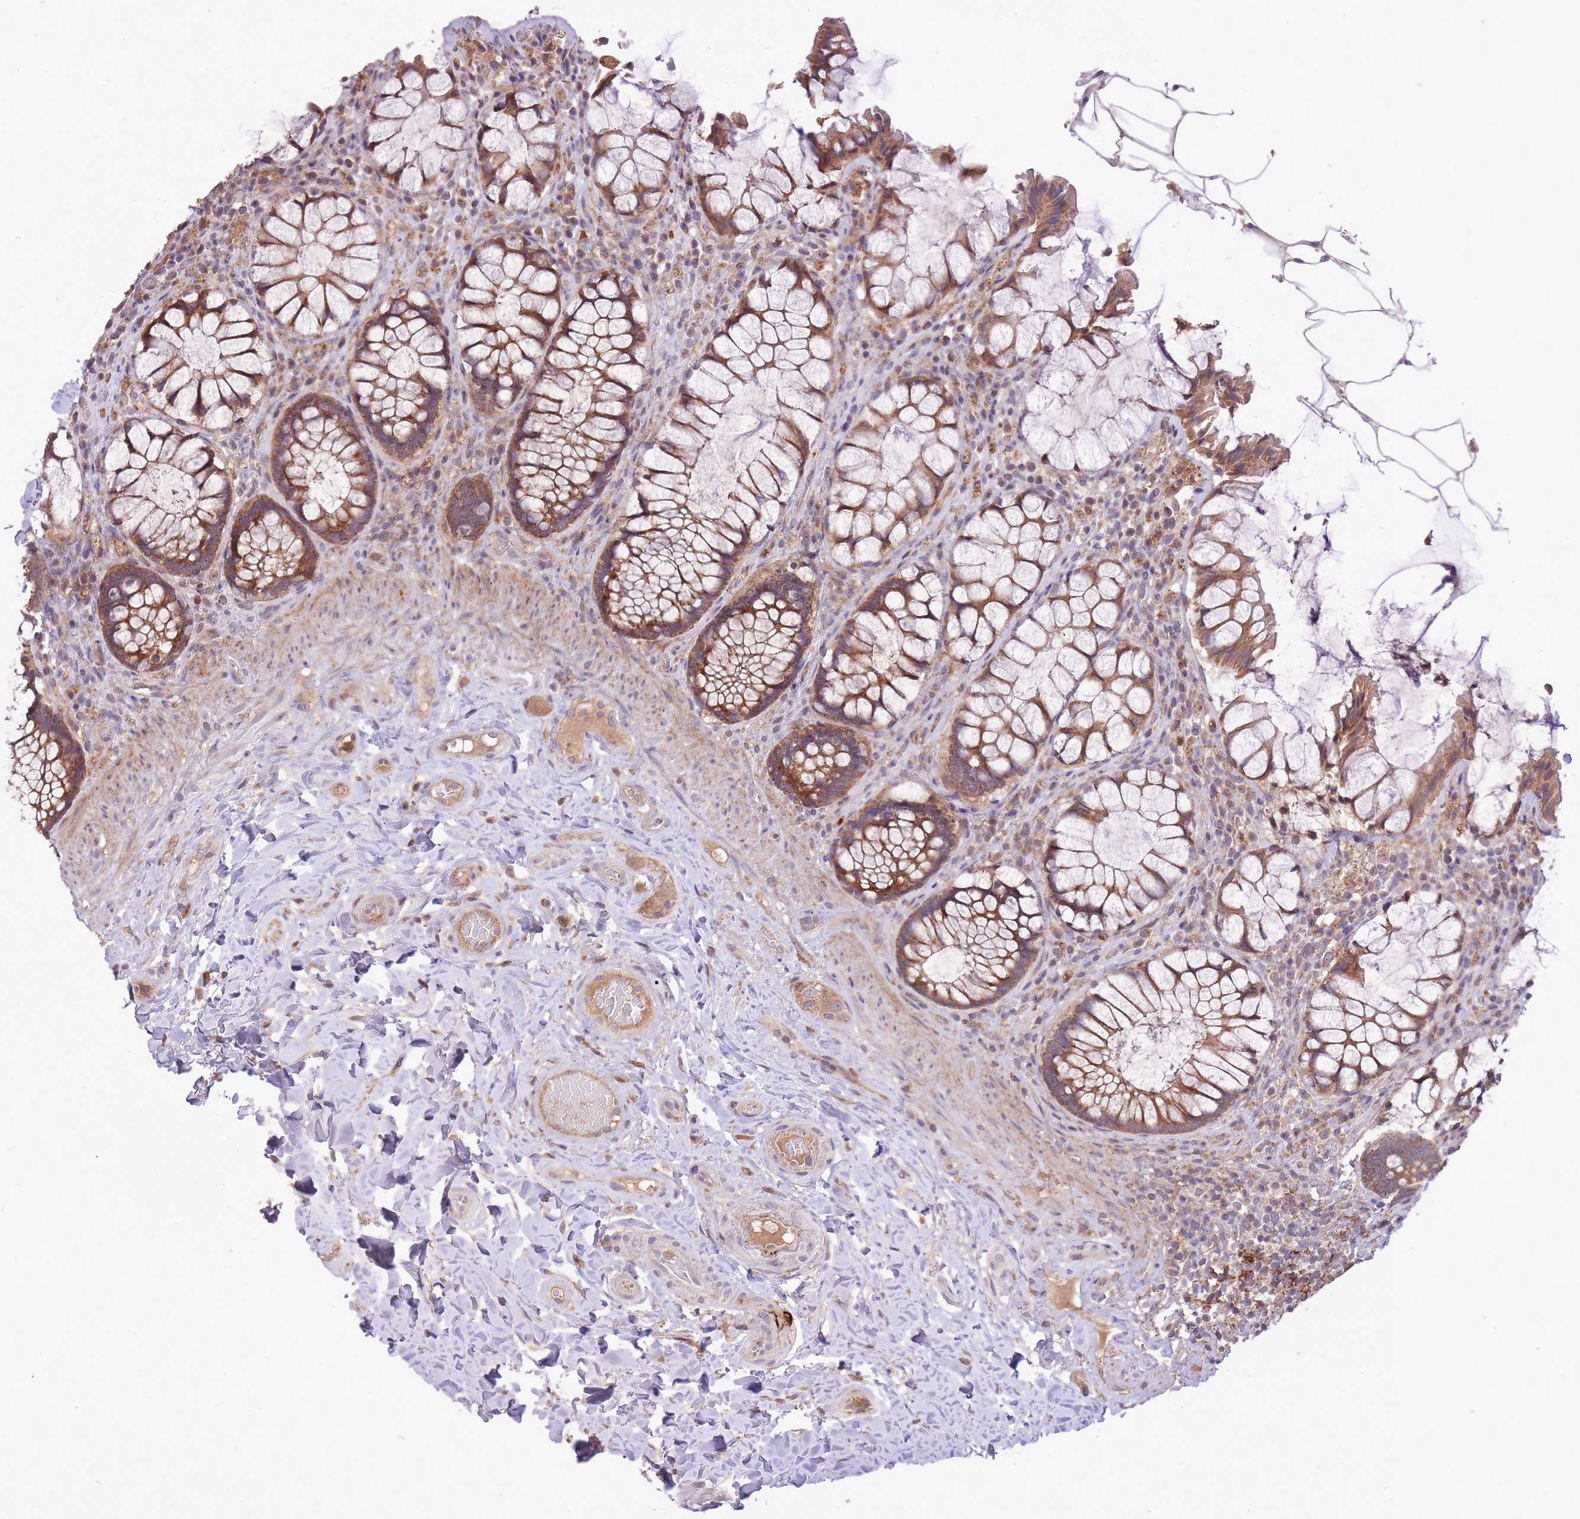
{"staining": {"intensity": "moderate", "quantity": ">75%", "location": "cytoplasmic/membranous"}, "tissue": "rectum", "cell_type": "Glandular cells", "image_type": "normal", "snomed": [{"axis": "morphology", "description": "Normal tissue, NOS"}, {"axis": "topography", "description": "Rectum"}], "caption": "Immunohistochemistry of benign human rectum displays medium levels of moderate cytoplasmic/membranous expression in approximately >75% of glandular cells.", "gene": "IGF2BP2", "patient": {"sex": "female", "age": 58}}